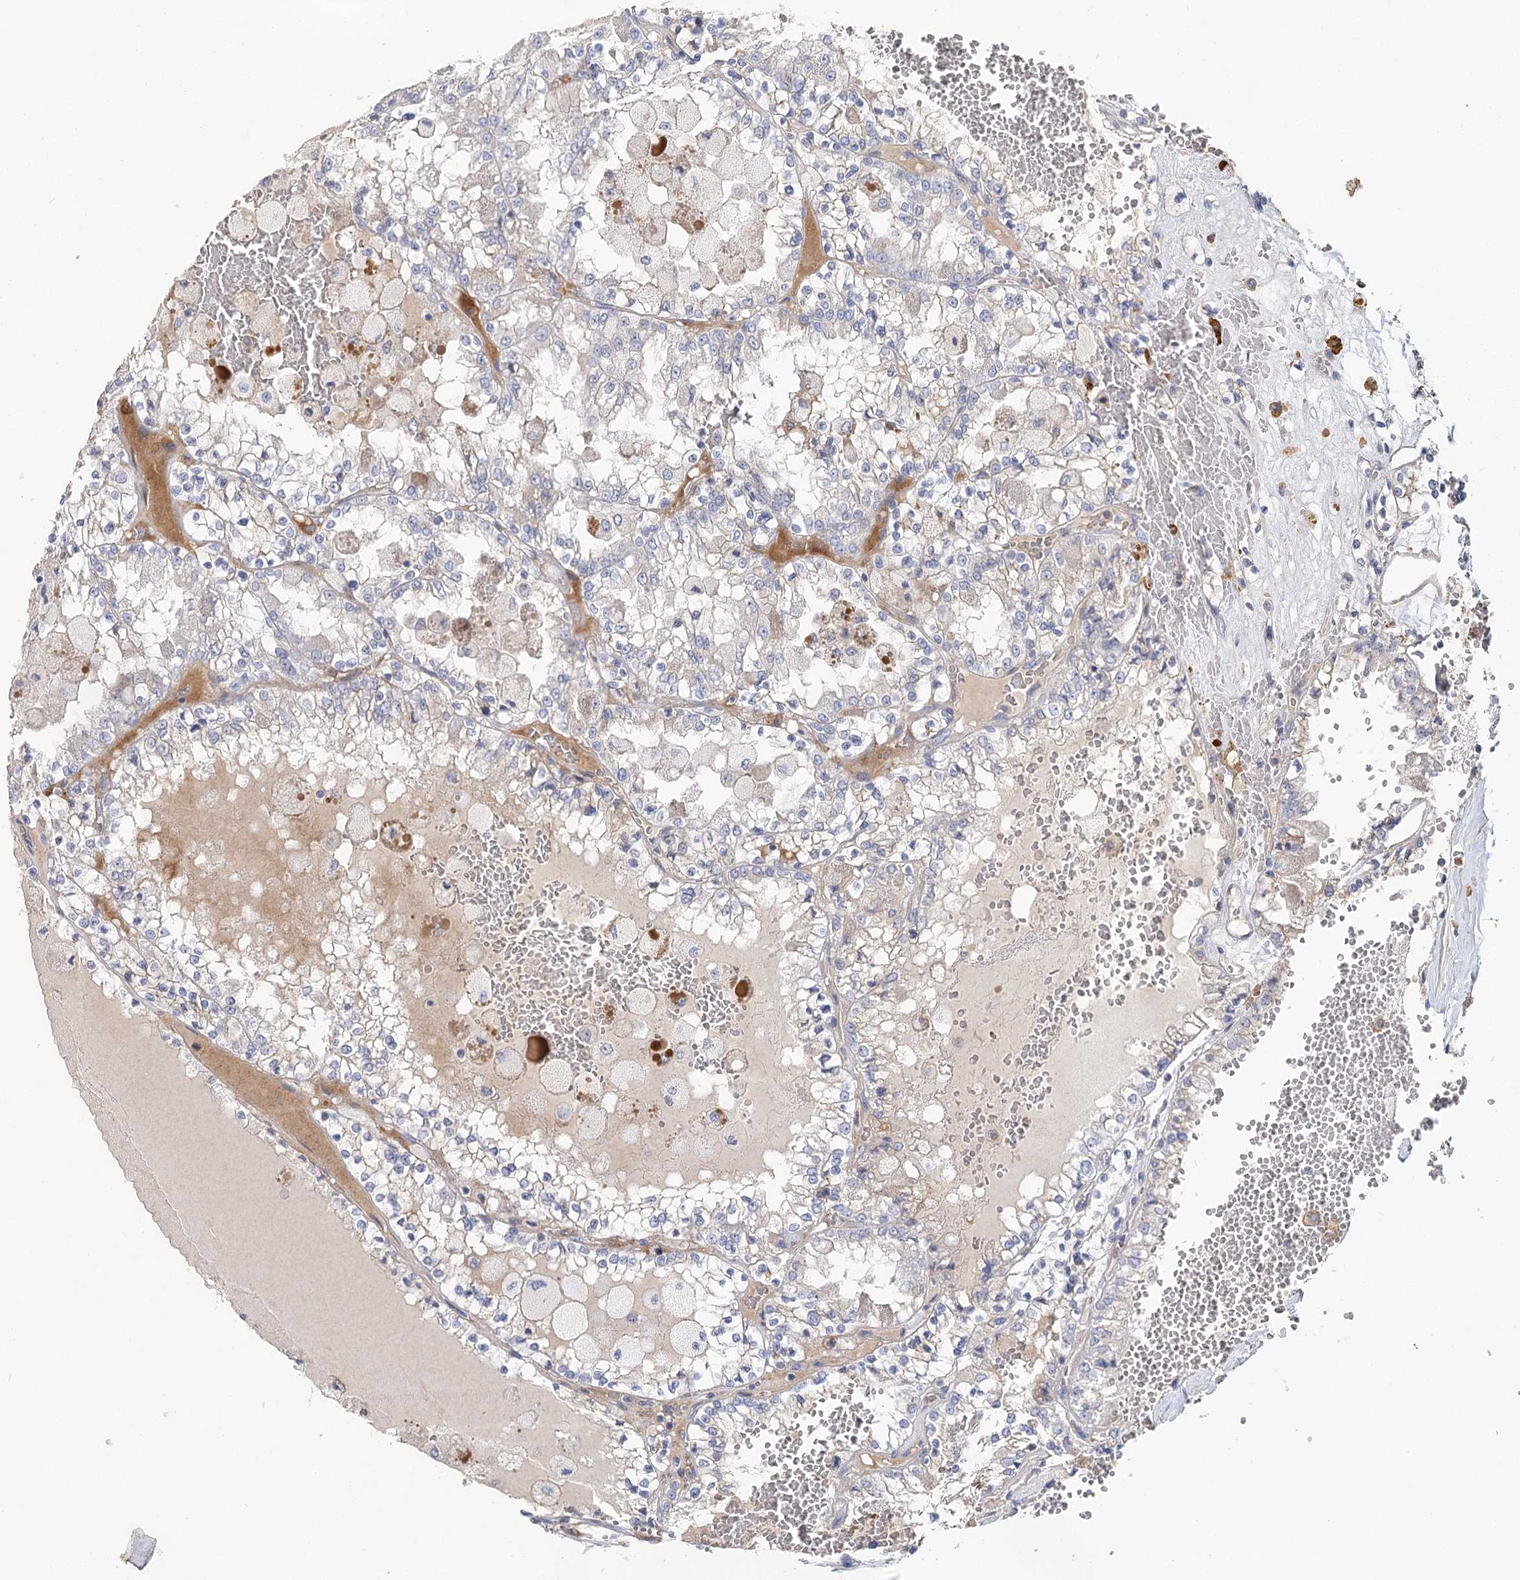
{"staining": {"intensity": "negative", "quantity": "none", "location": "none"}, "tissue": "renal cancer", "cell_type": "Tumor cells", "image_type": "cancer", "snomed": [{"axis": "morphology", "description": "Adenocarcinoma, NOS"}, {"axis": "topography", "description": "Kidney"}], "caption": "Renal adenocarcinoma stained for a protein using IHC demonstrates no positivity tumor cells.", "gene": "EPB41L5", "patient": {"sex": "female", "age": 56}}